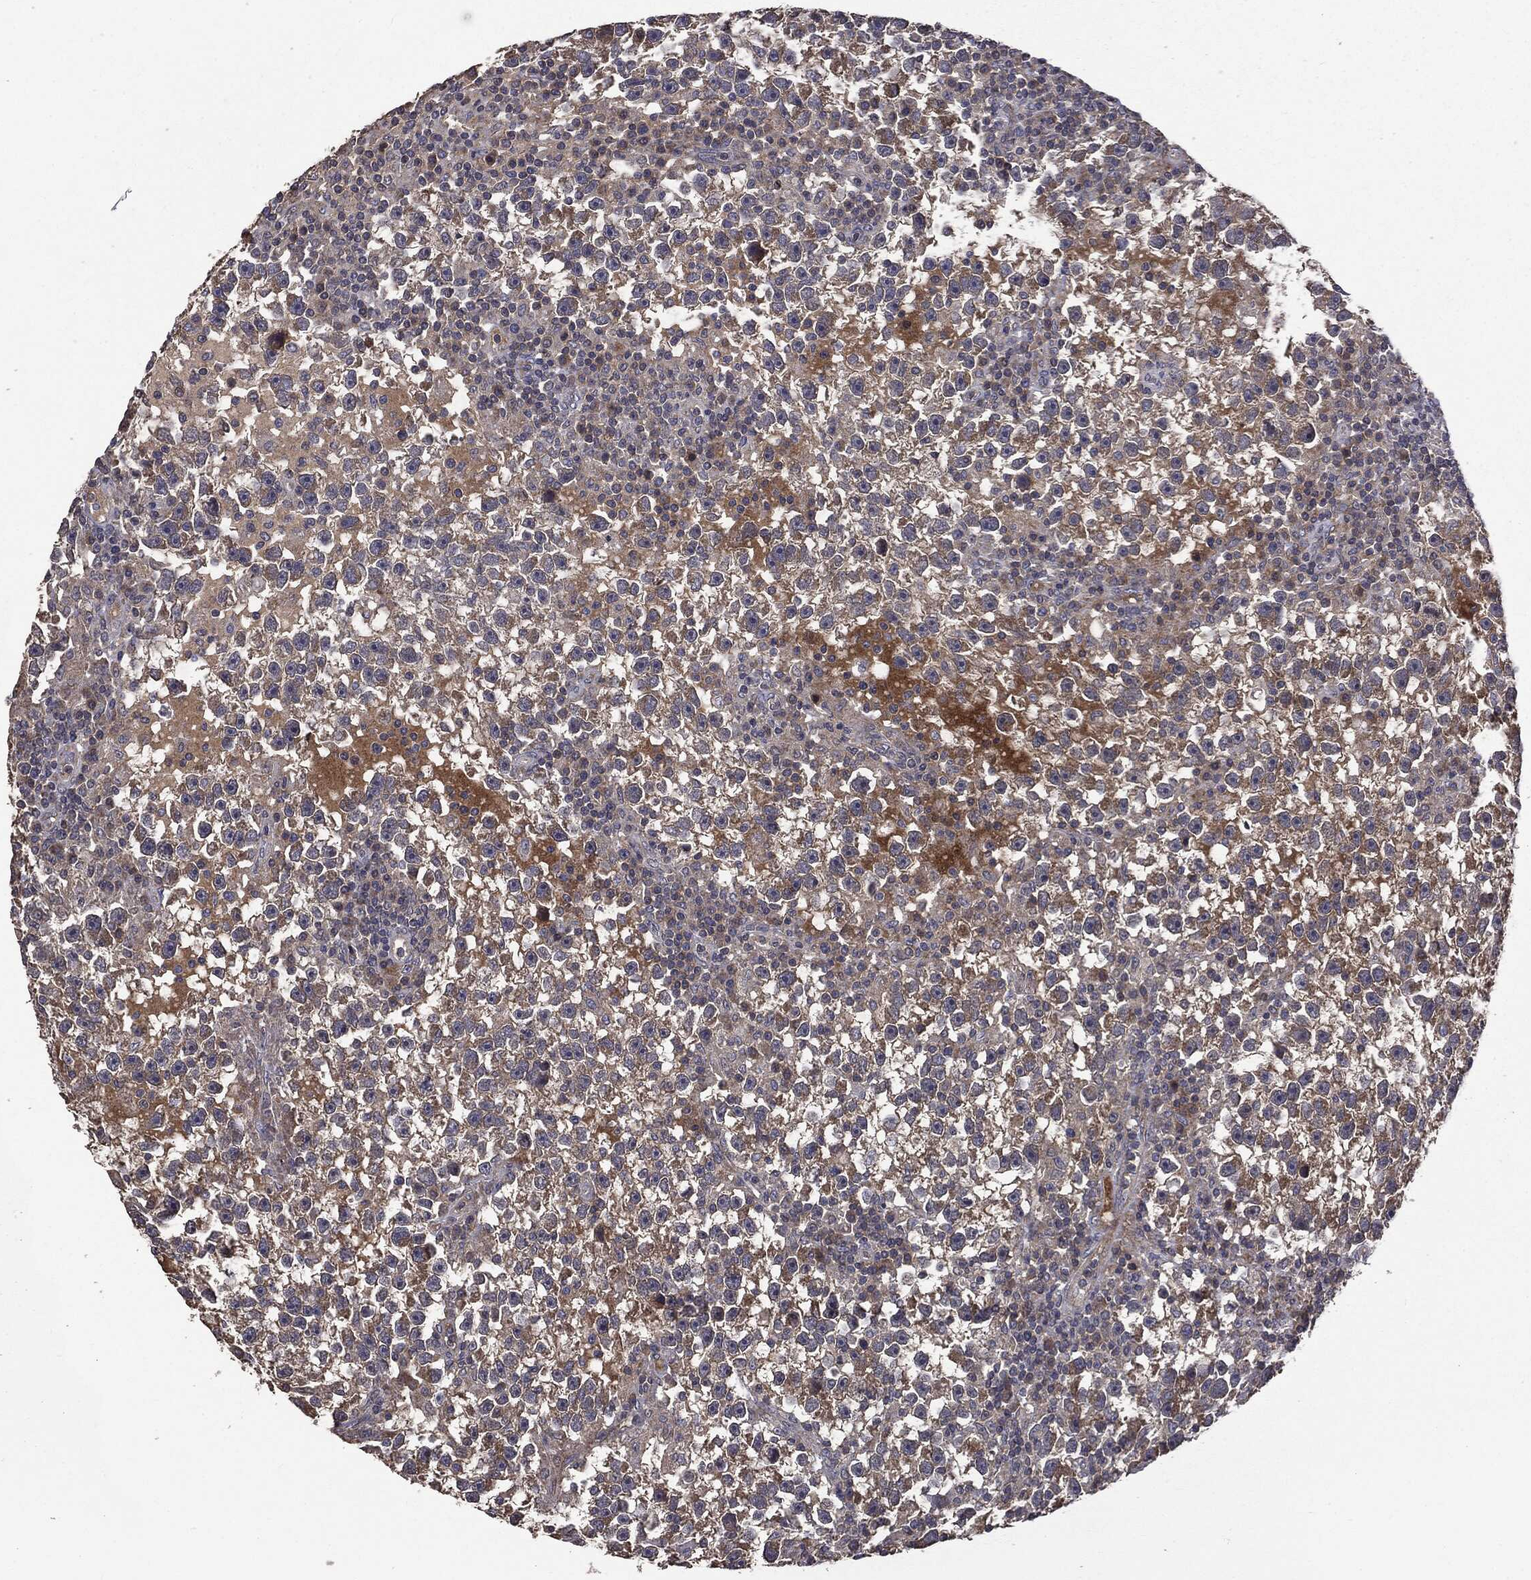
{"staining": {"intensity": "weak", "quantity": "<25%", "location": "cytoplasmic/membranous"}, "tissue": "testis cancer", "cell_type": "Tumor cells", "image_type": "cancer", "snomed": [{"axis": "morphology", "description": "Seminoma, NOS"}, {"axis": "topography", "description": "Testis"}], "caption": "Histopathology image shows no protein positivity in tumor cells of testis seminoma tissue.", "gene": "MTOR", "patient": {"sex": "male", "age": 47}}